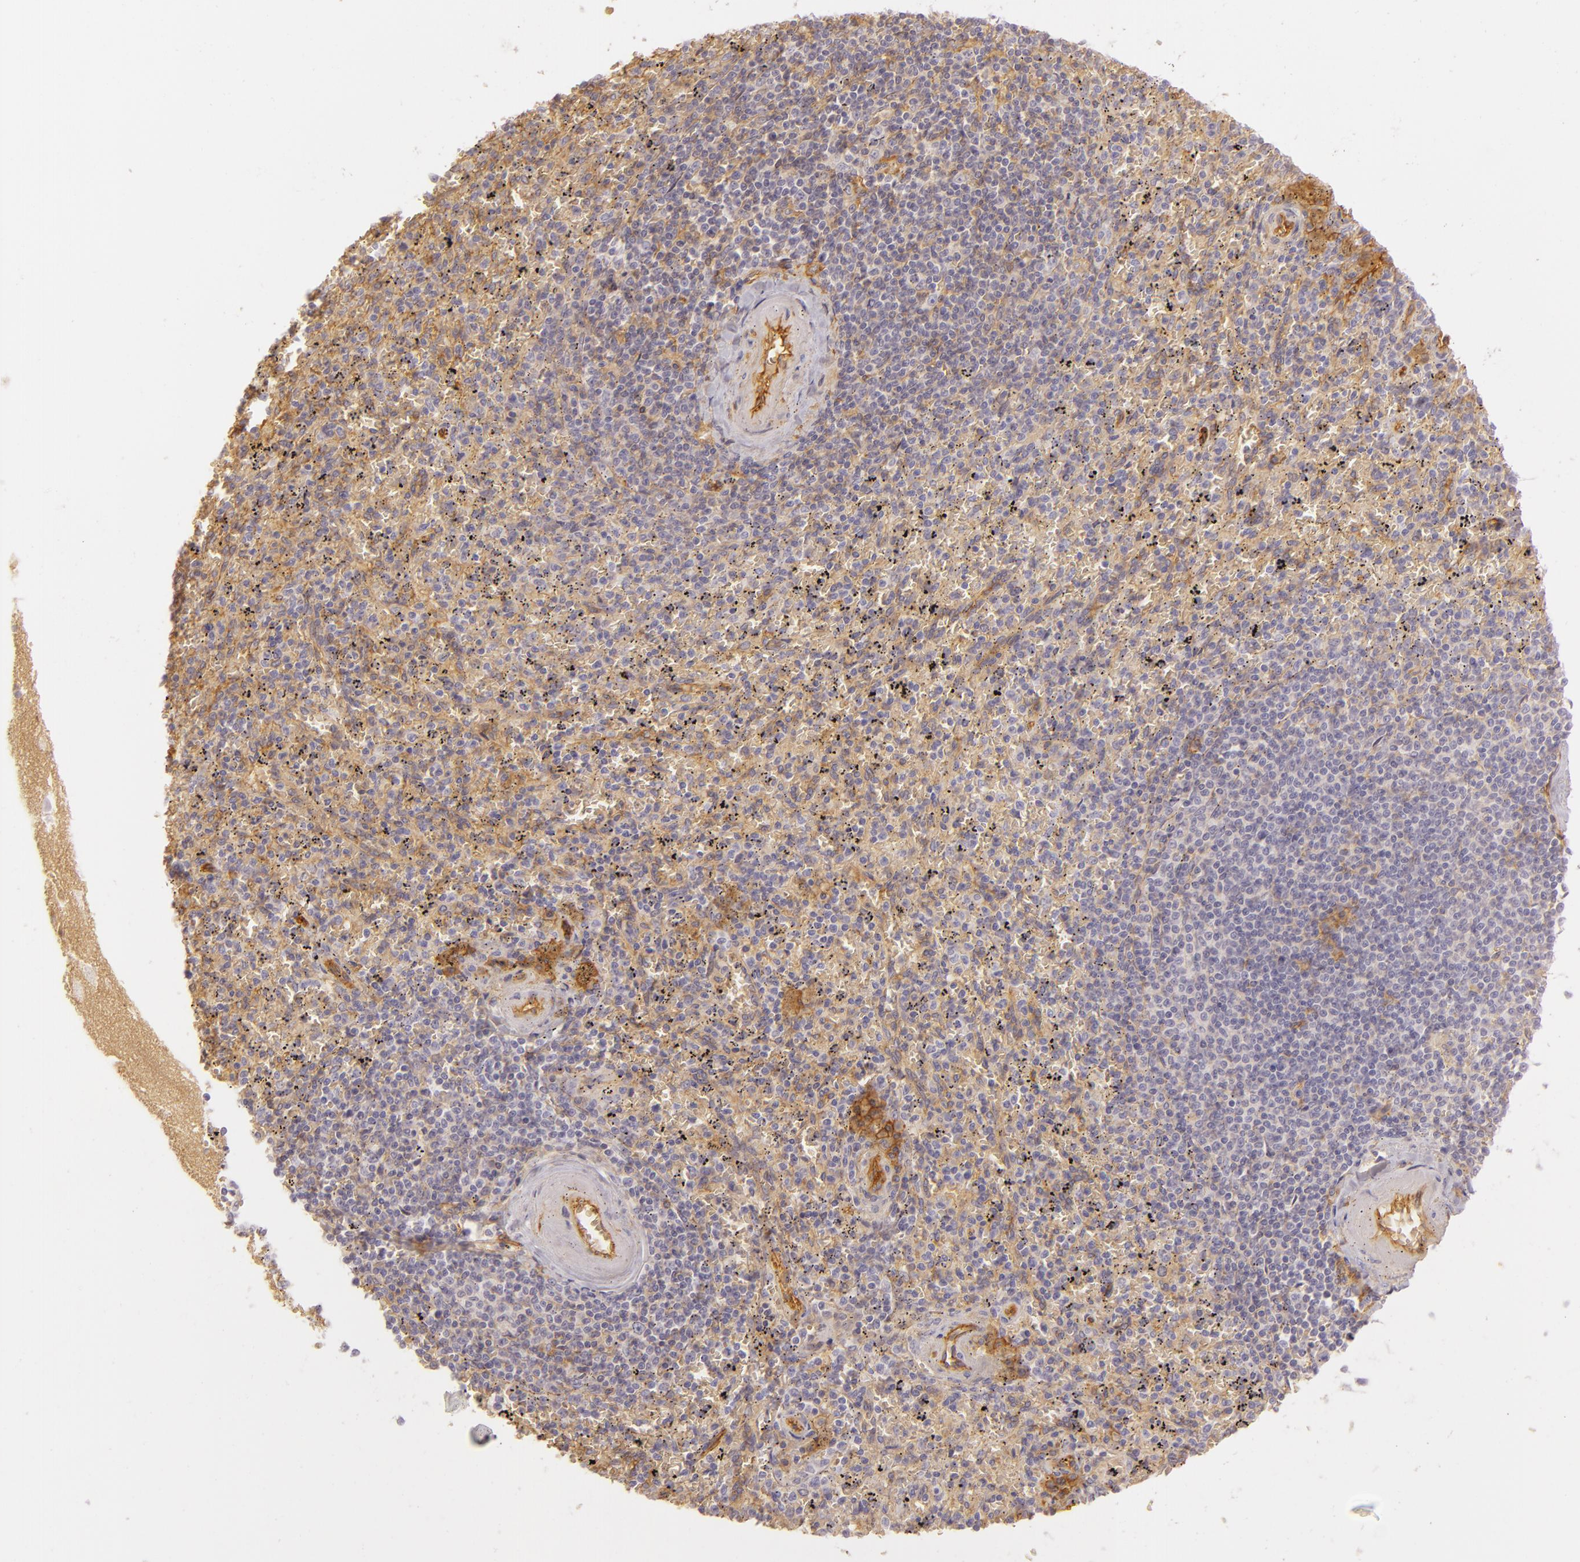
{"staining": {"intensity": "moderate", "quantity": ">75%", "location": "cytoplasmic/membranous"}, "tissue": "spleen", "cell_type": "Cells in red pulp", "image_type": "normal", "snomed": [{"axis": "morphology", "description": "Normal tissue, NOS"}, {"axis": "topography", "description": "Spleen"}], "caption": "Benign spleen displays moderate cytoplasmic/membranous positivity in about >75% of cells in red pulp.", "gene": "CD59", "patient": {"sex": "female", "age": 43}}